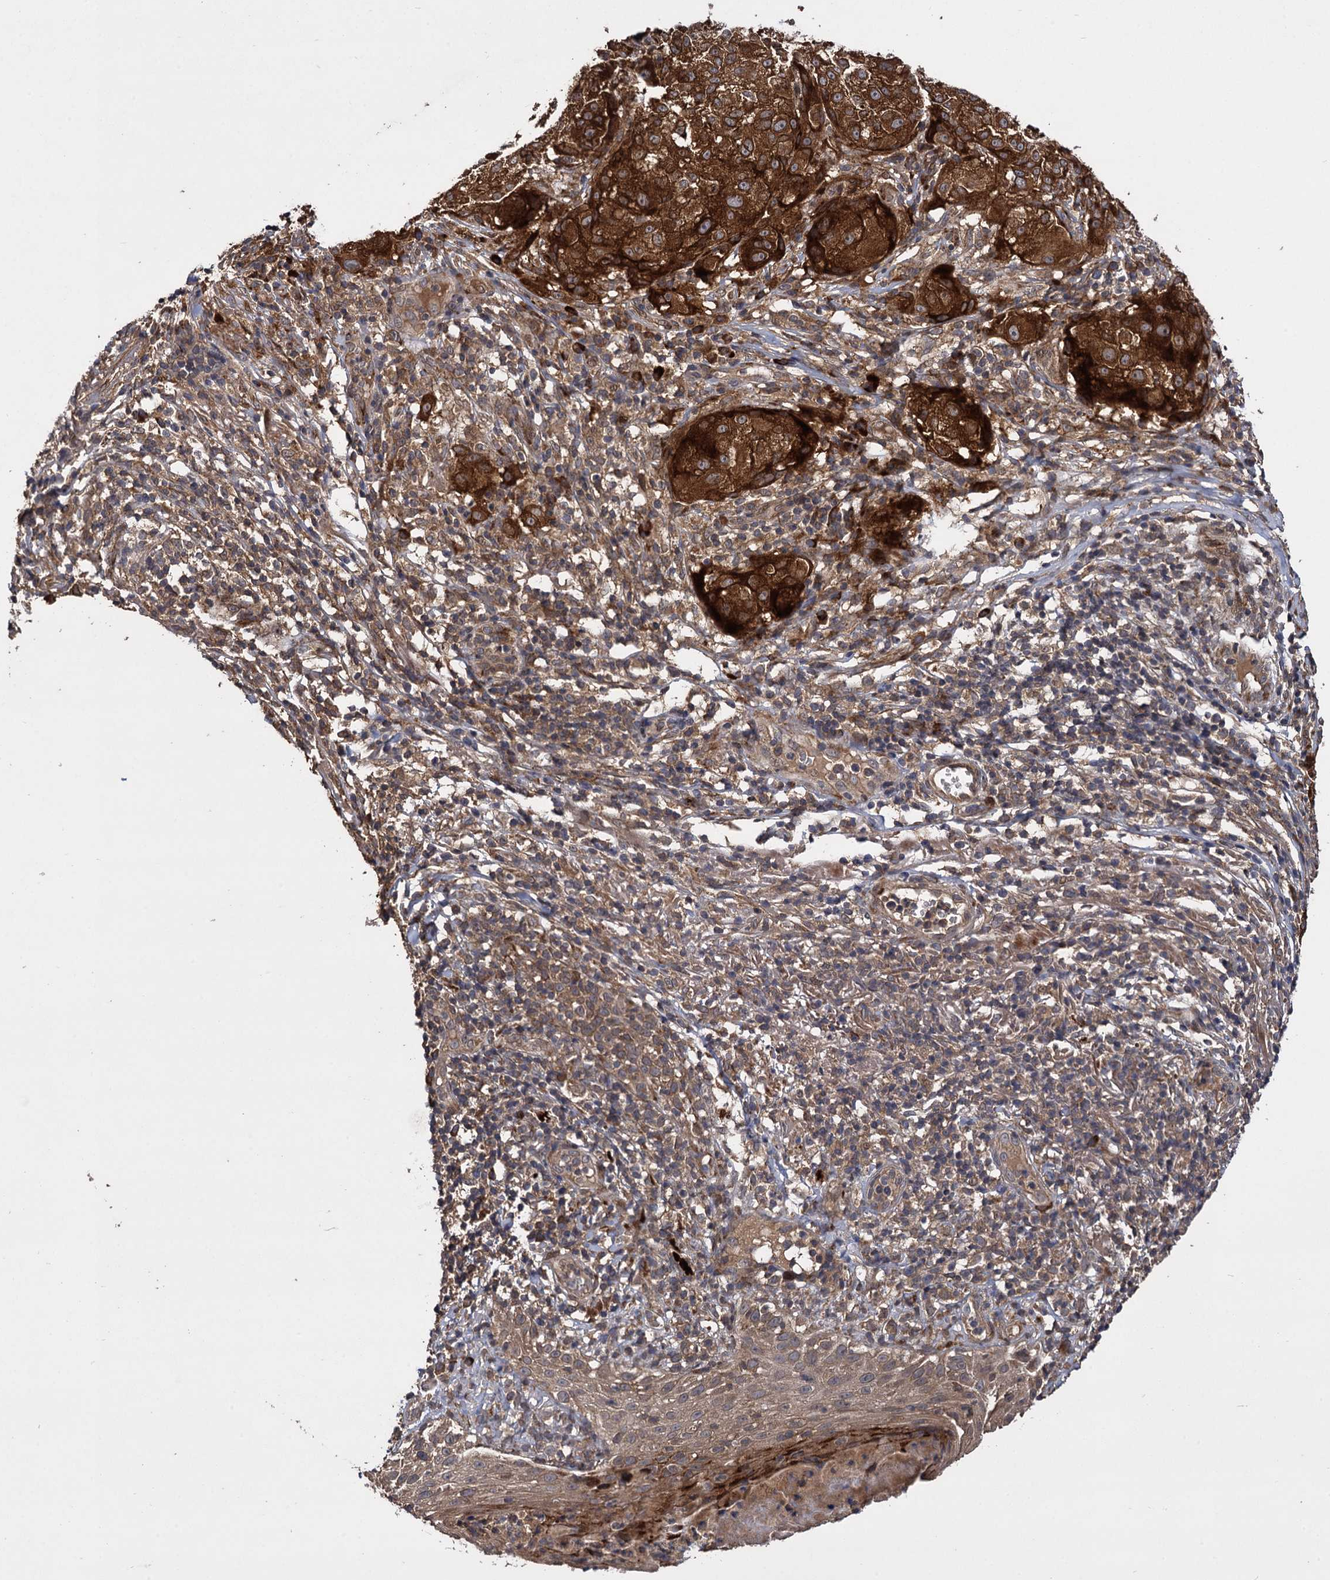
{"staining": {"intensity": "strong", "quantity": ">75%", "location": "cytoplasmic/membranous"}, "tissue": "melanoma", "cell_type": "Tumor cells", "image_type": "cancer", "snomed": [{"axis": "morphology", "description": "Necrosis, NOS"}, {"axis": "morphology", "description": "Malignant melanoma, NOS"}, {"axis": "topography", "description": "Skin"}], "caption": "This is an image of IHC staining of melanoma, which shows strong positivity in the cytoplasmic/membranous of tumor cells.", "gene": "INPPL1", "patient": {"sex": "female", "age": 87}}